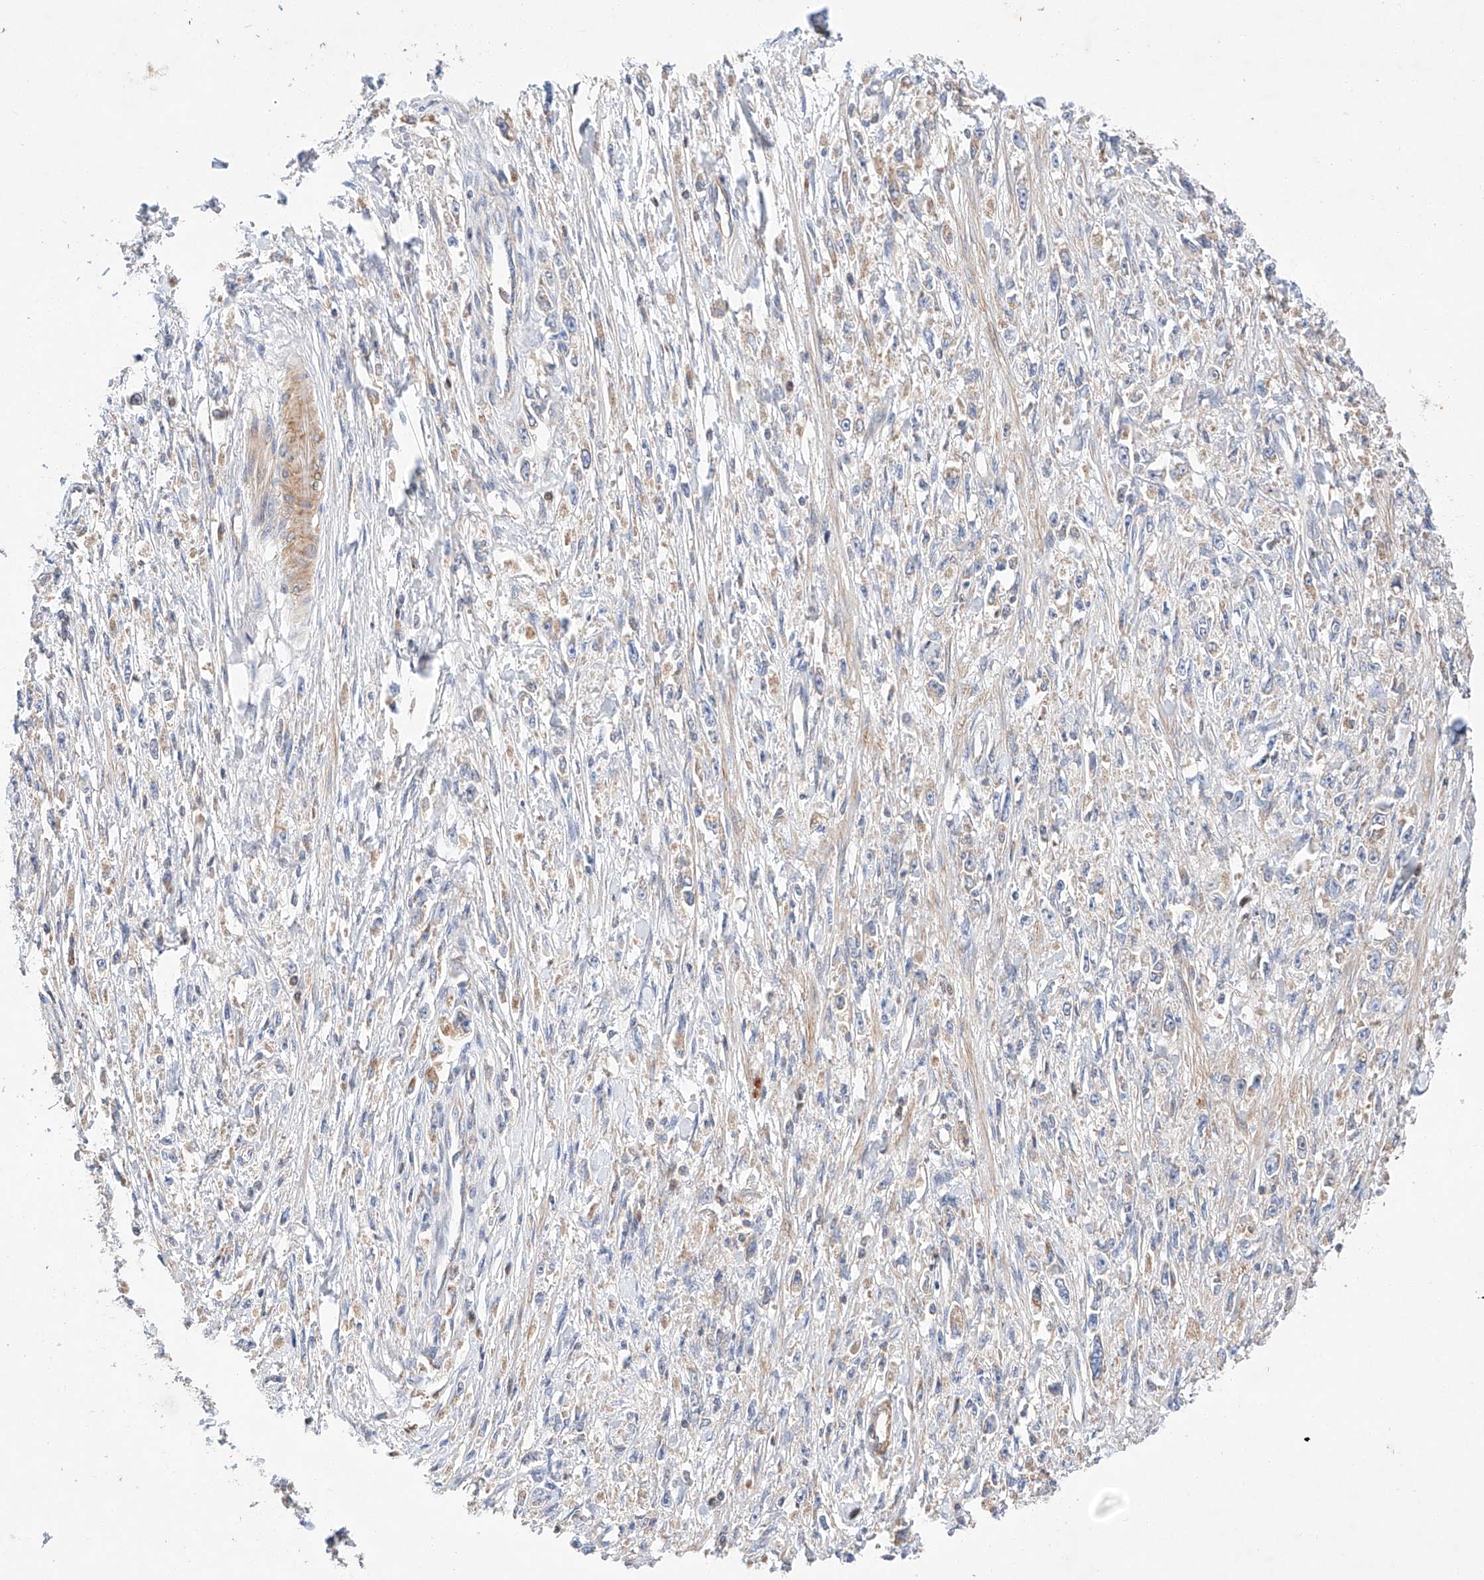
{"staining": {"intensity": "negative", "quantity": "none", "location": "none"}, "tissue": "stomach cancer", "cell_type": "Tumor cells", "image_type": "cancer", "snomed": [{"axis": "morphology", "description": "Adenocarcinoma, NOS"}, {"axis": "topography", "description": "Stomach"}], "caption": "Tumor cells show no significant protein expression in stomach adenocarcinoma.", "gene": "C6orf118", "patient": {"sex": "female", "age": 59}}